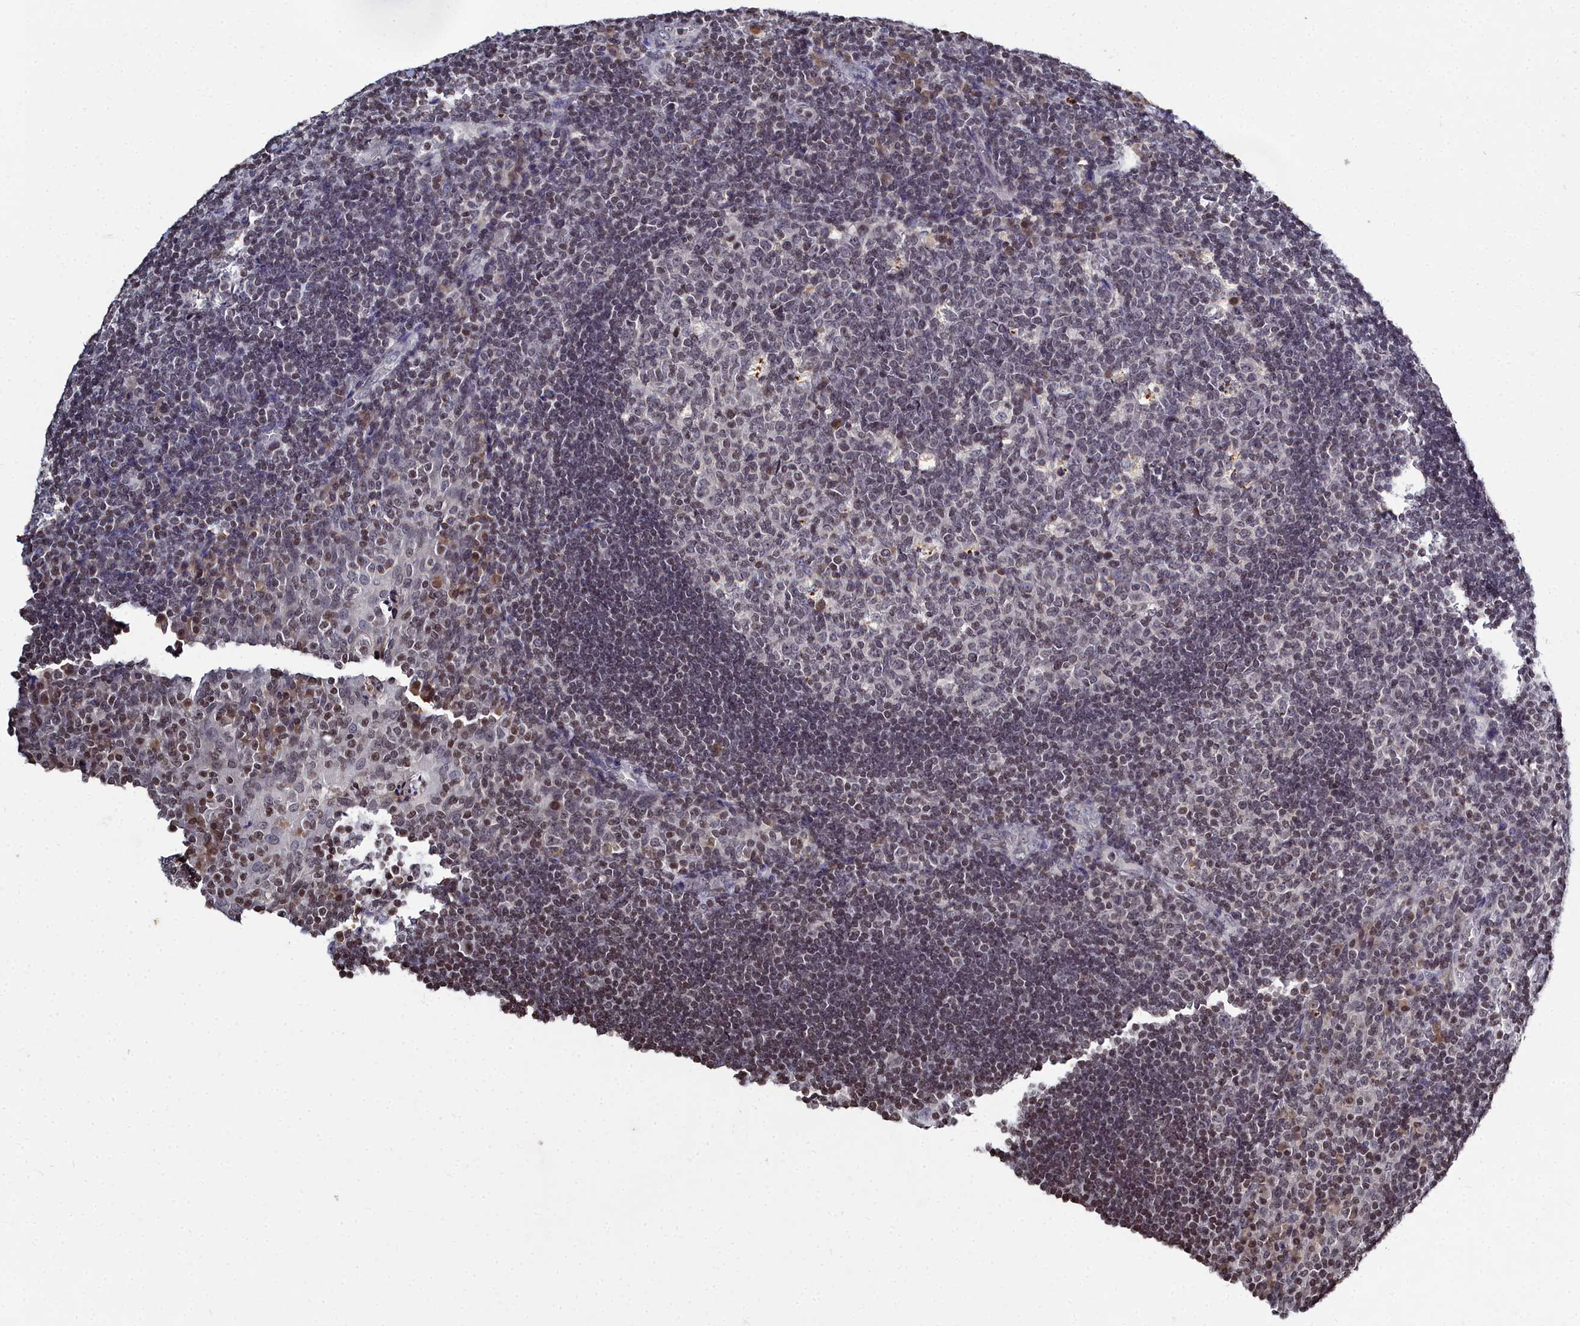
{"staining": {"intensity": "weak", "quantity": "<25%", "location": "nuclear"}, "tissue": "tonsil", "cell_type": "Germinal center cells", "image_type": "normal", "snomed": [{"axis": "morphology", "description": "Normal tissue, NOS"}, {"axis": "topography", "description": "Tonsil"}], "caption": "There is no significant staining in germinal center cells of tonsil. (Brightfield microscopy of DAB (3,3'-diaminobenzidine) immunohistochemistry (IHC) at high magnification).", "gene": "FZD4", "patient": {"sex": "male", "age": 17}}